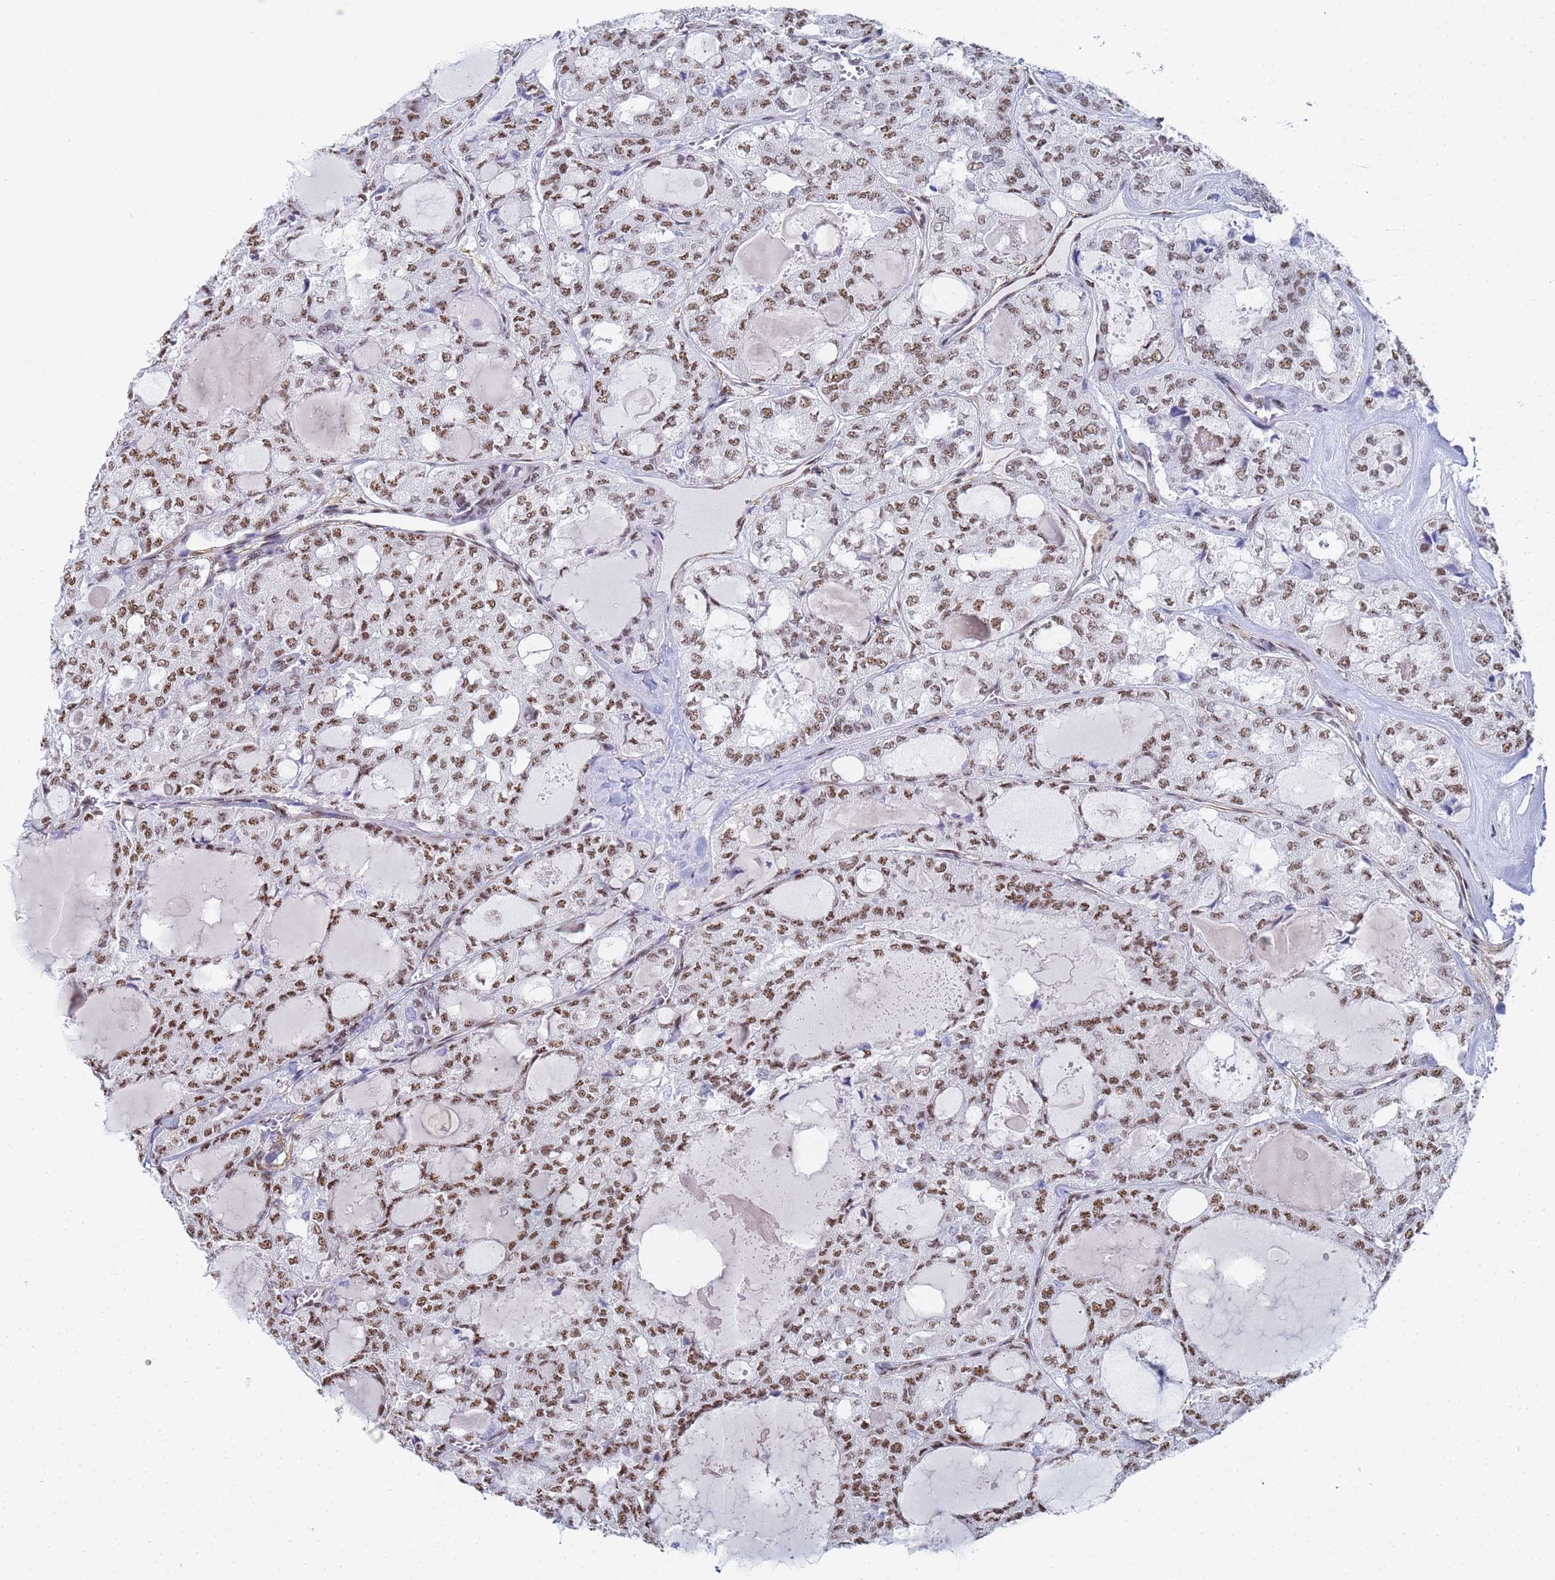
{"staining": {"intensity": "moderate", "quantity": ">75%", "location": "nuclear"}, "tissue": "thyroid cancer", "cell_type": "Tumor cells", "image_type": "cancer", "snomed": [{"axis": "morphology", "description": "Follicular adenoma carcinoma, NOS"}, {"axis": "topography", "description": "Thyroid gland"}], "caption": "This photomicrograph reveals immunohistochemistry staining of thyroid follicular adenoma carcinoma, with medium moderate nuclear staining in approximately >75% of tumor cells.", "gene": "PRRT4", "patient": {"sex": "male", "age": 75}}